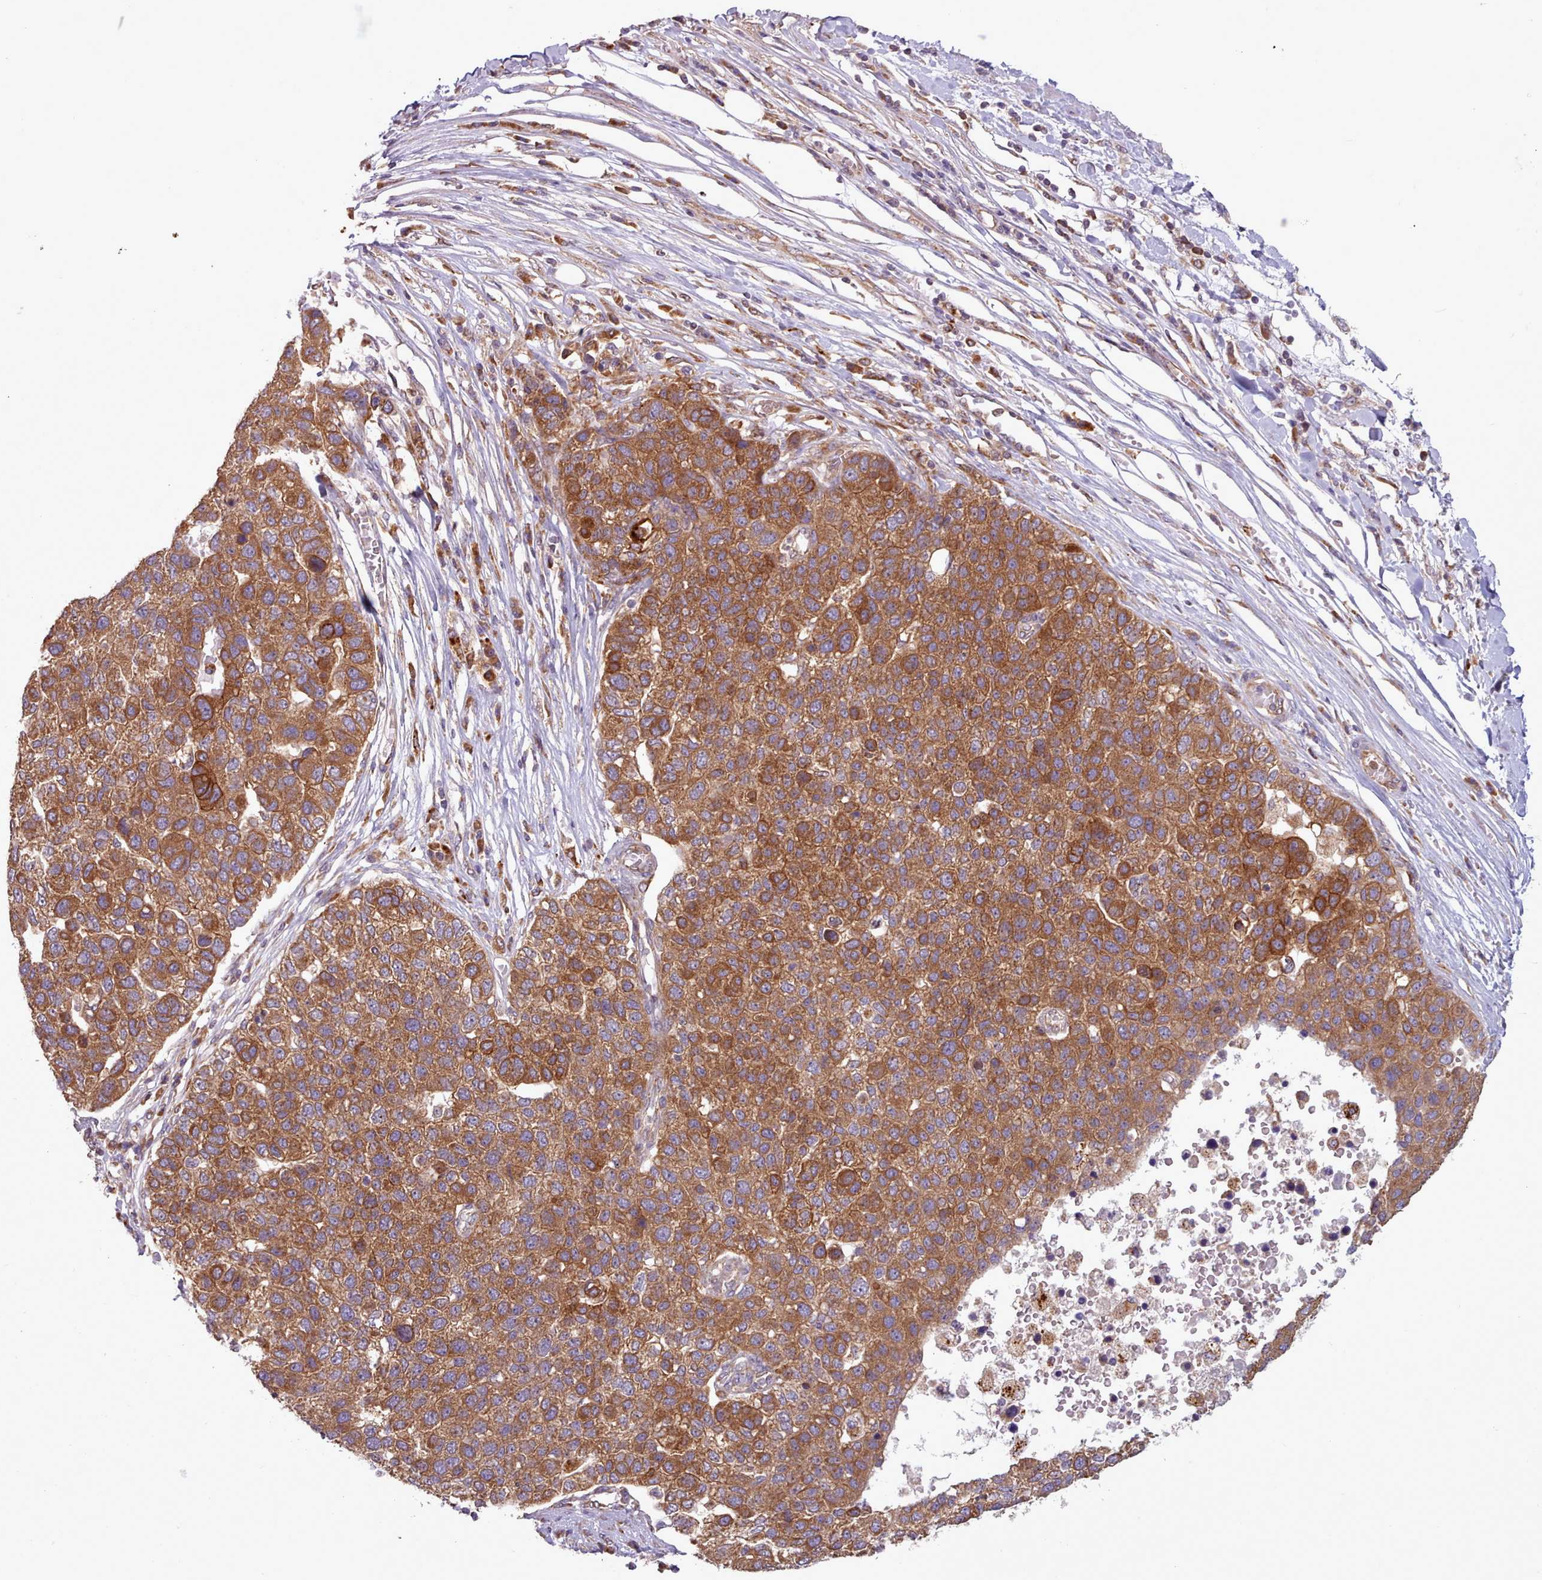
{"staining": {"intensity": "strong", "quantity": ">75%", "location": "cytoplasmic/membranous"}, "tissue": "pancreatic cancer", "cell_type": "Tumor cells", "image_type": "cancer", "snomed": [{"axis": "morphology", "description": "Adenocarcinoma, NOS"}, {"axis": "topography", "description": "Pancreas"}], "caption": "Immunohistochemical staining of adenocarcinoma (pancreatic) displays high levels of strong cytoplasmic/membranous protein staining in approximately >75% of tumor cells.", "gene": "CRYBG1", "patient": {"sex": "female", "age": 61}}